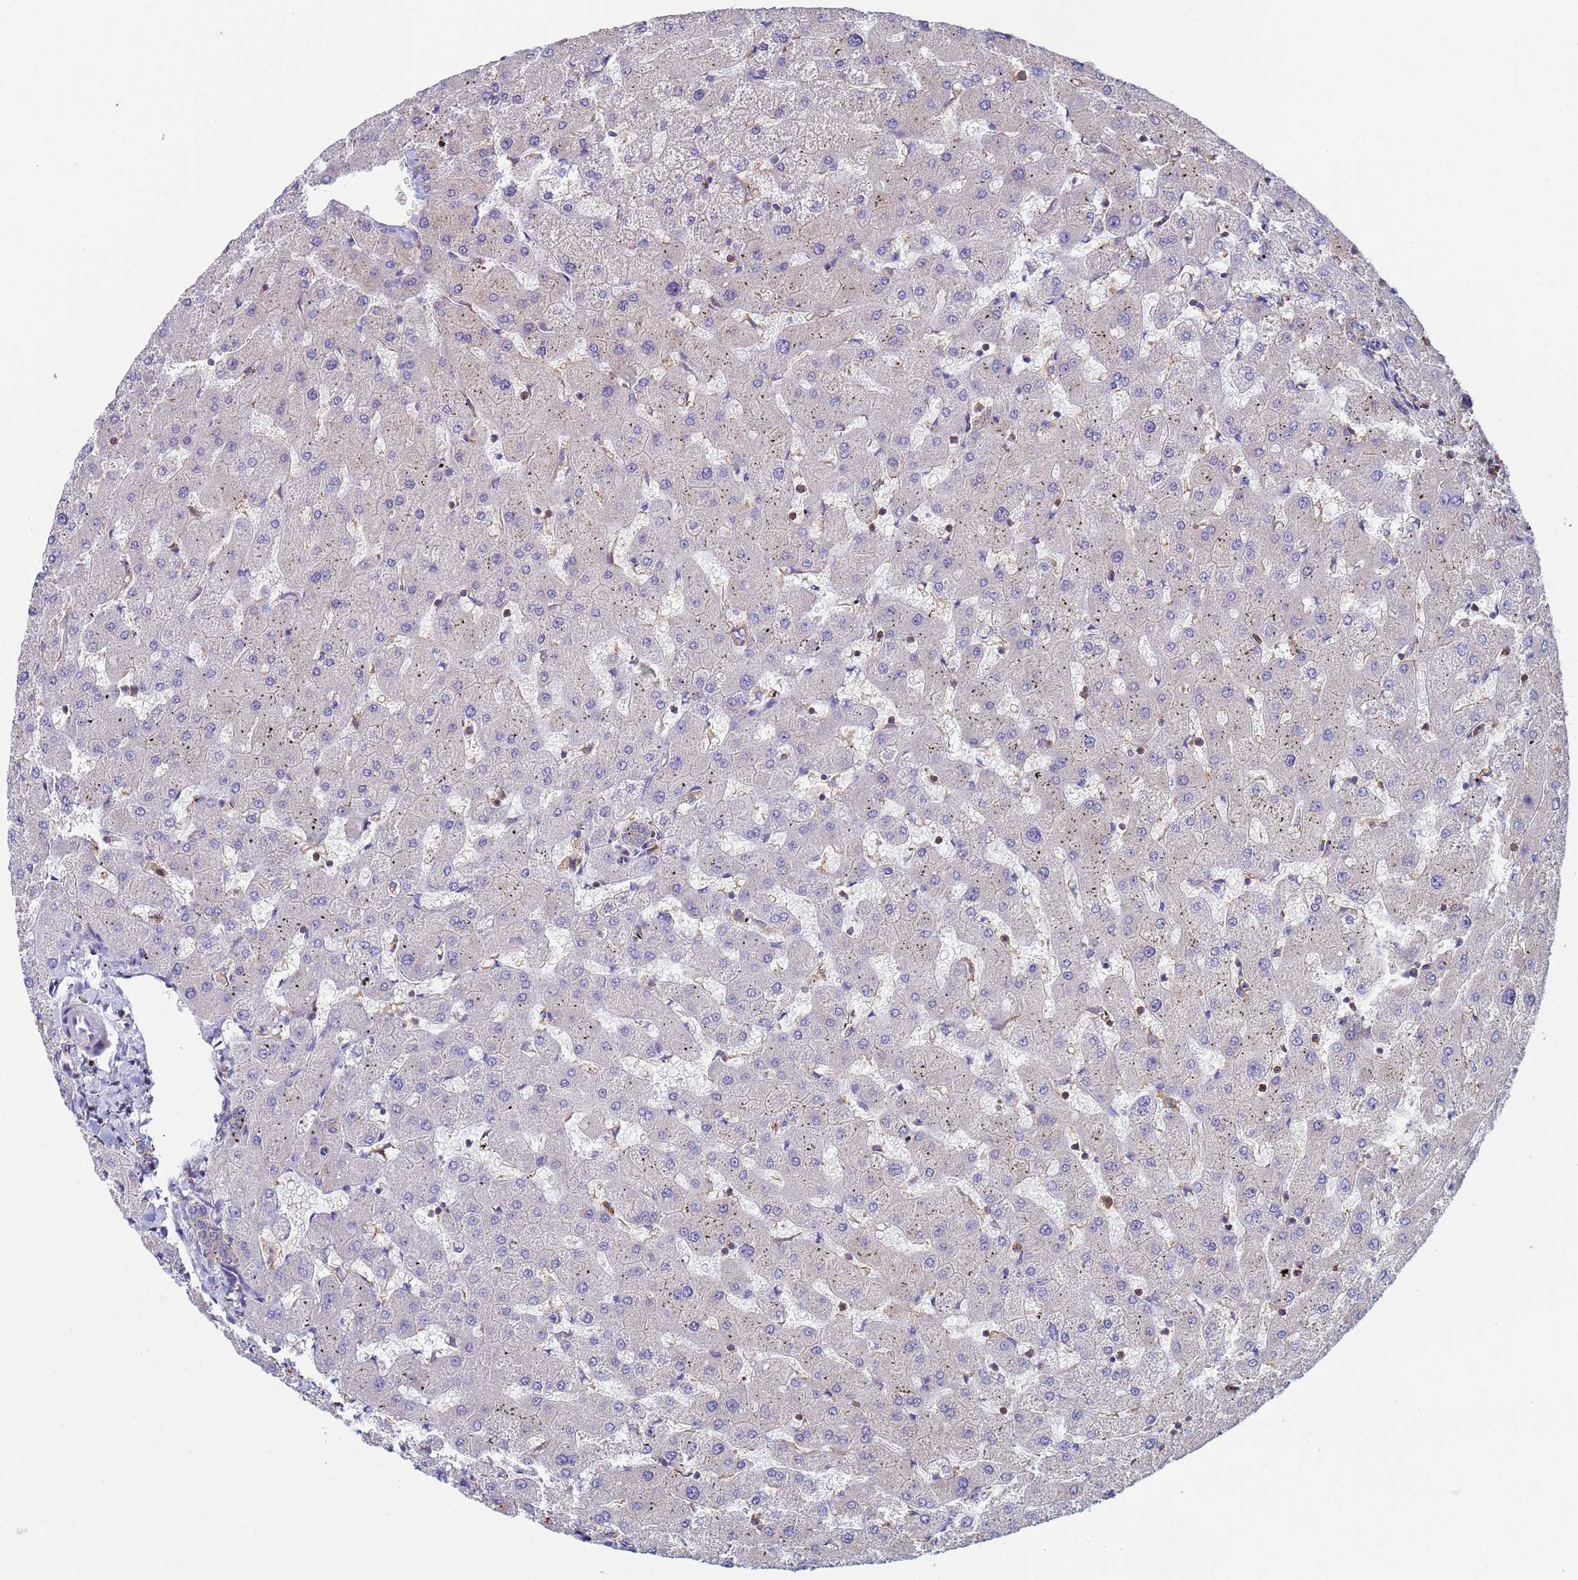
{"staining": {"intensity": "weak", "quantity": "<25%", "location": "cytoplasmic/membranous"}, "tissue": "liver", "cell_type": "Cholangiocytes", "image_type": "normal", "snomed": [{"axis": "morphology", "description": "Normal tissue, NOS"}, {"axis": "topography", "description": "Liver"}], "caption": "The photomicrograph reveals no significant expression in cholangiocytes of liver.", "gene": "ZNG1A", "patient": {"sex": "female", "age": 63}}